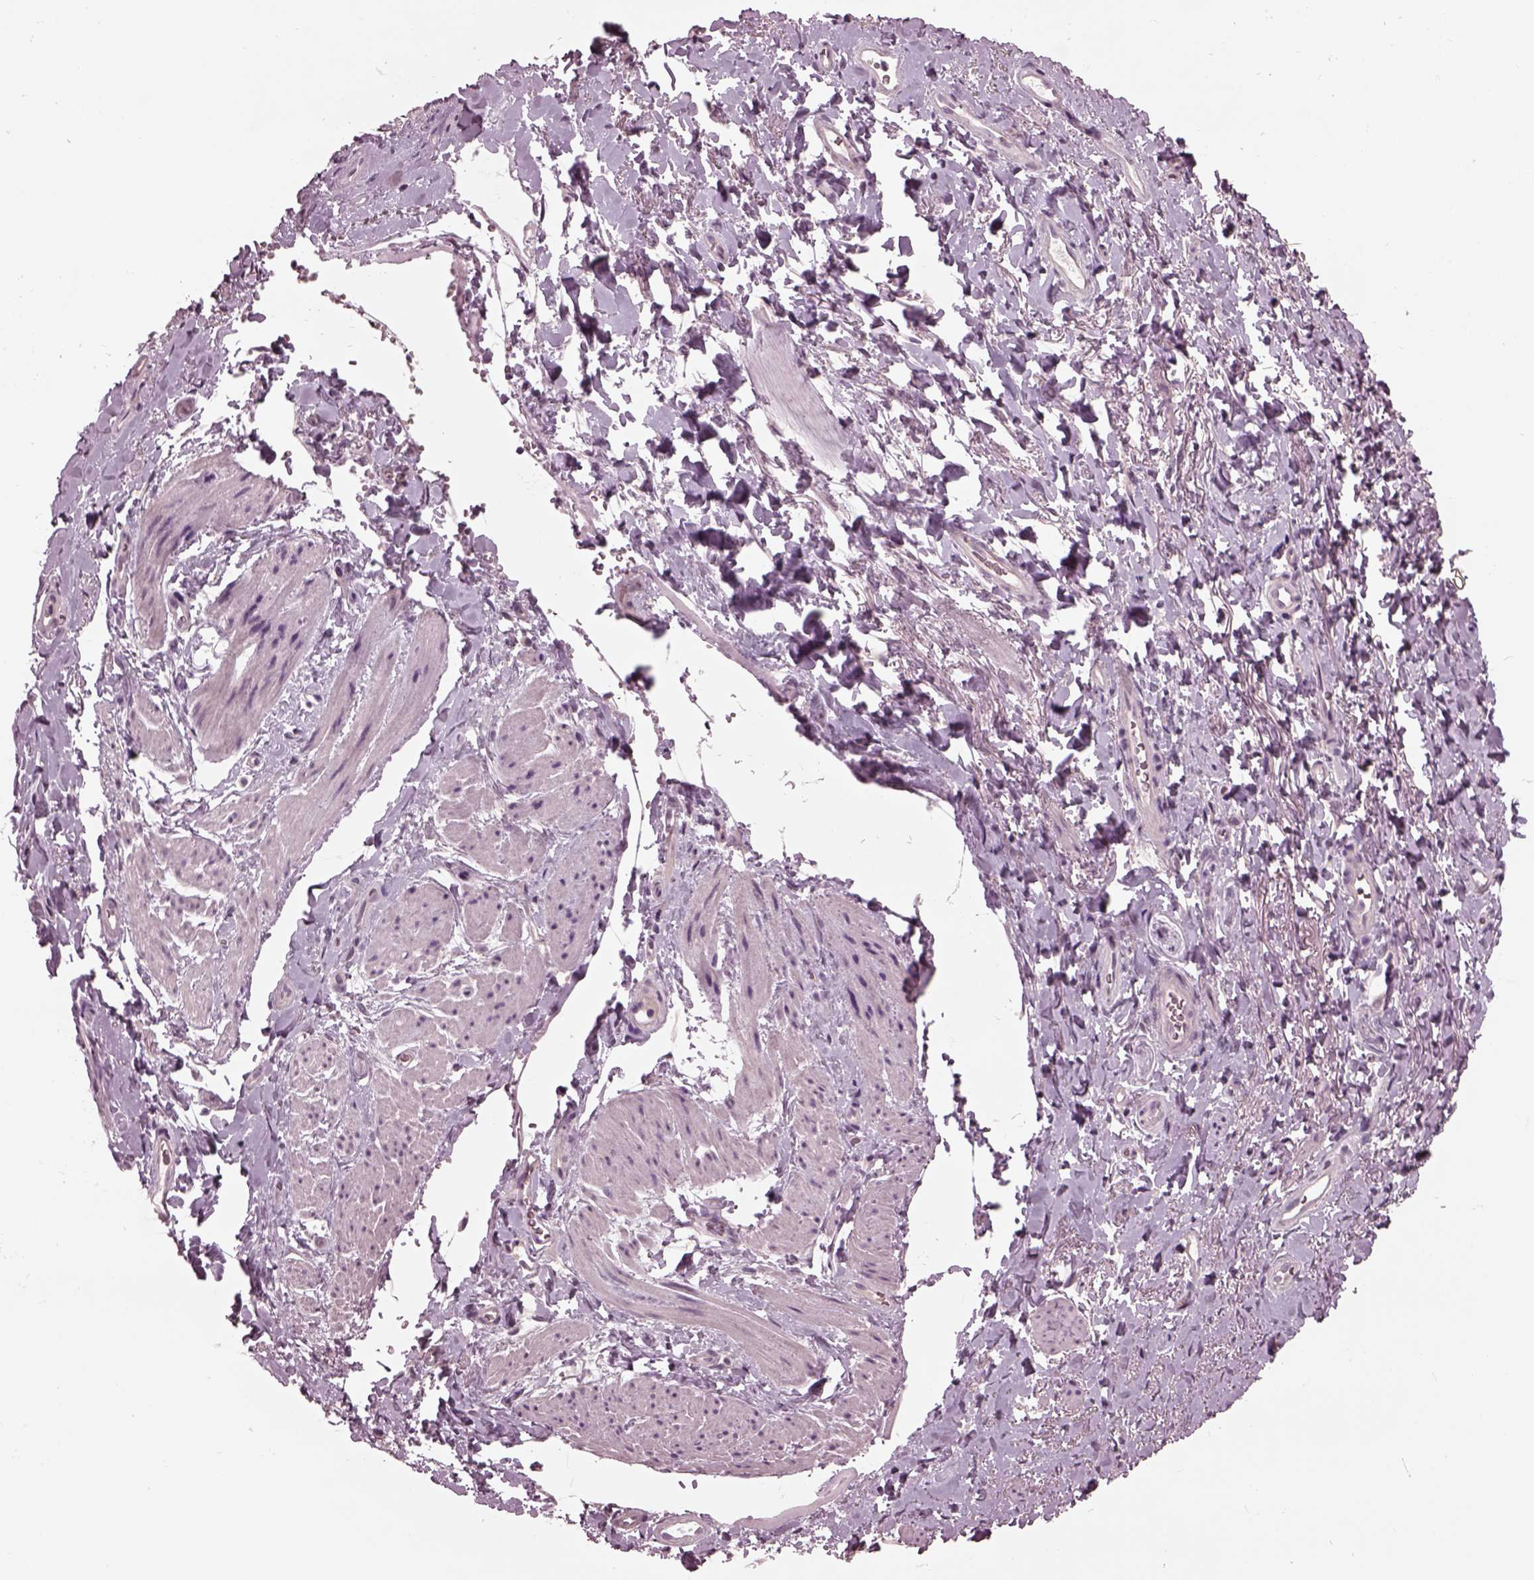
{"staining": {"intensity": "negative", "quantity": "none", "location": "none"}, "tissue": "adipose tissue", "cell_type": "Adipocytes", "image_type": "normal", "snomed": [{"axis": "morphology", "description": "Normal tissue, NOS"}, {"axis": "topography", "description": "Anal"}, {"axis": "topography", "description": "Peripheral nerve tissue"}], "caption": "Immunohistochemistry (IHC) of unremarkable adipose tissue exhibits no expression in adipocytes.", "gene": "CLCN4", "patient": {"sex": "male", "age": 53}}